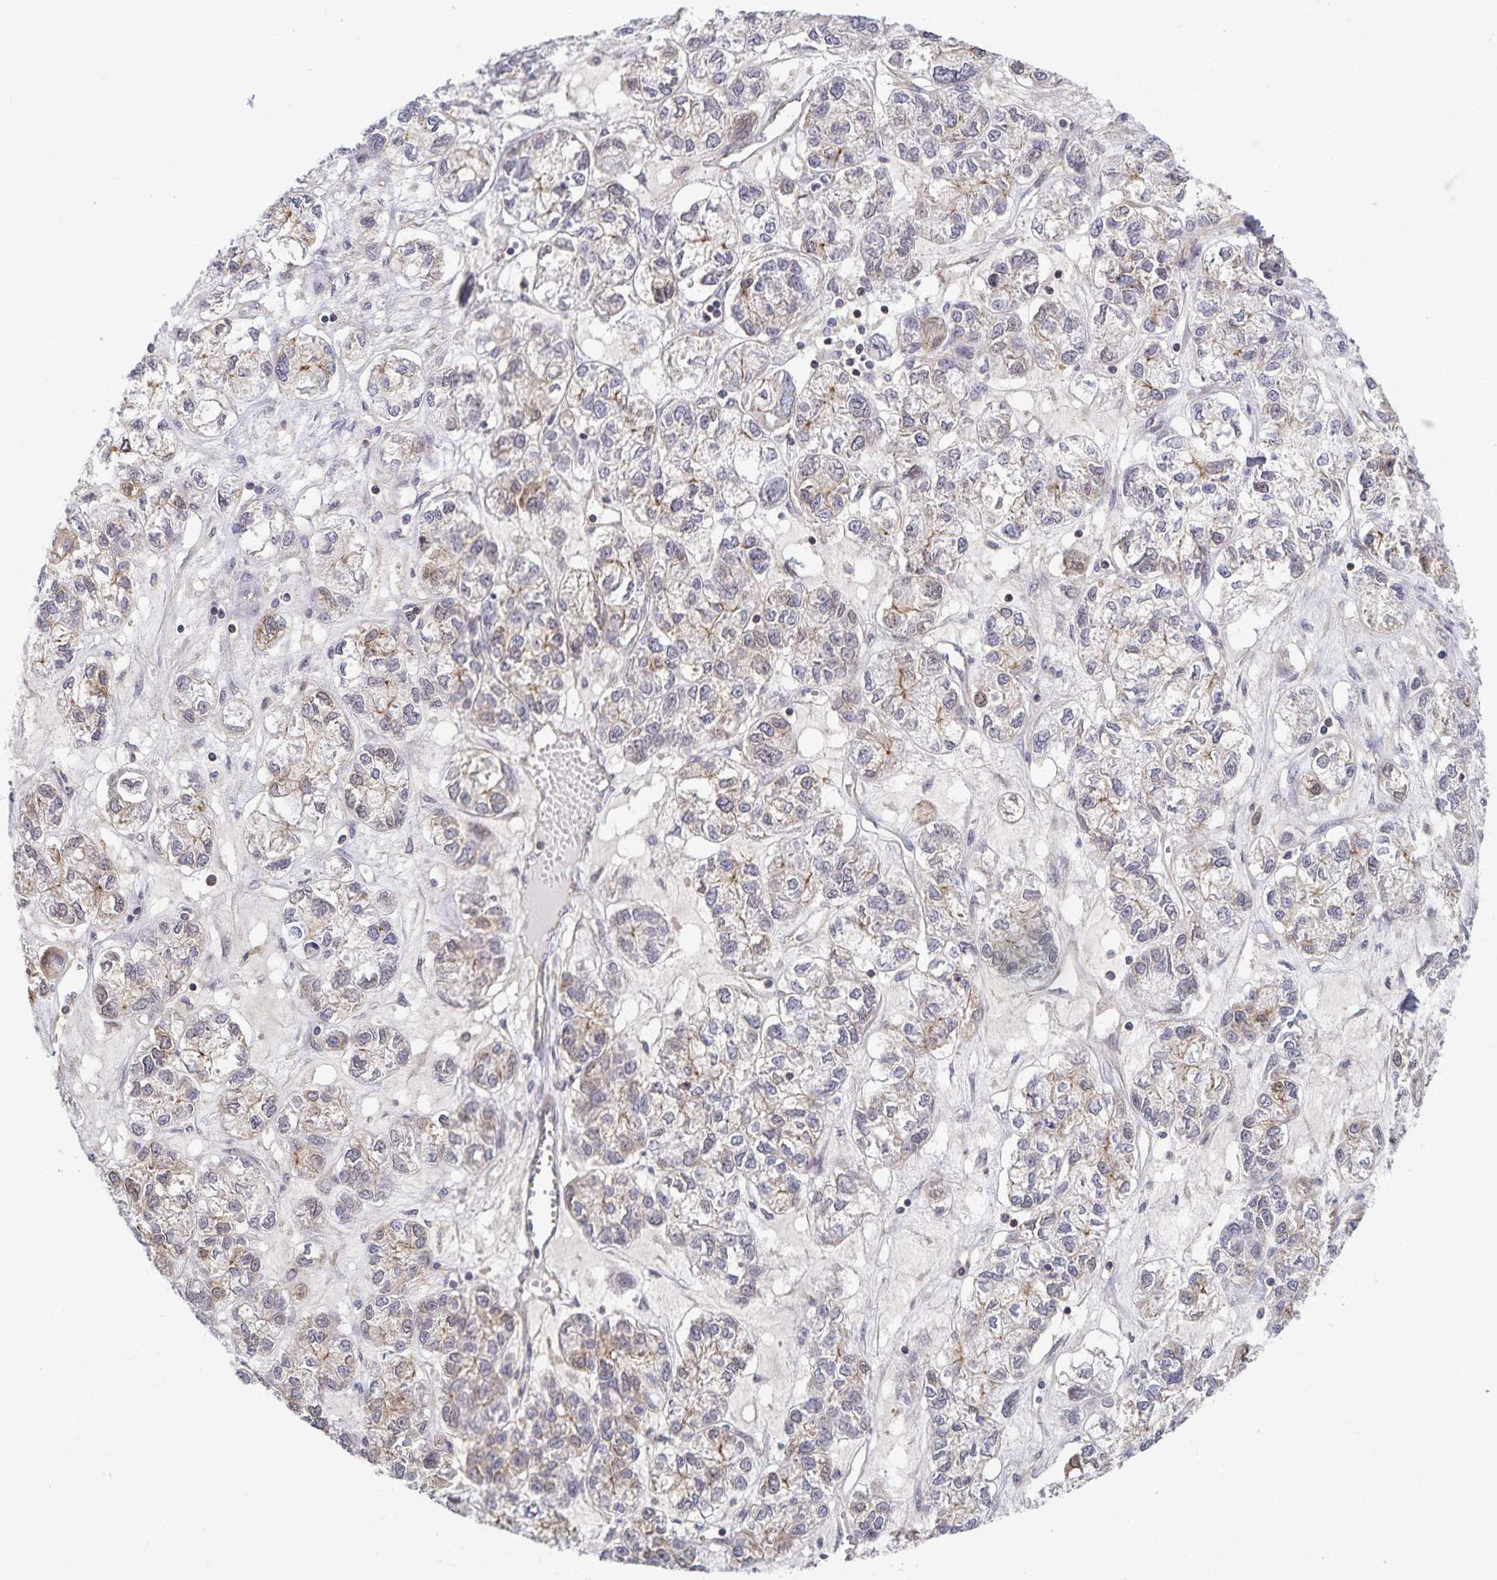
{"staining": {"intensity": "weak", "quantity": "<25%", "location": "cytoplasmic/membranous"}, "tissue": "ovarian cancer", "cell_type": "Tumor cells", "image_type": "cancer", "snomed": [{"axis": "morphology", "description": "Carcinoma, endometroid"}, {"axis": "topography", "description": "Ovary"}], "caption": "Immunohistochemical staining of human ovarian endometroid carcinoma exhibits no significant positivity in tumor cells.", "gene": "RAB9B", "patient": {"sex": "female", "age": 64}}